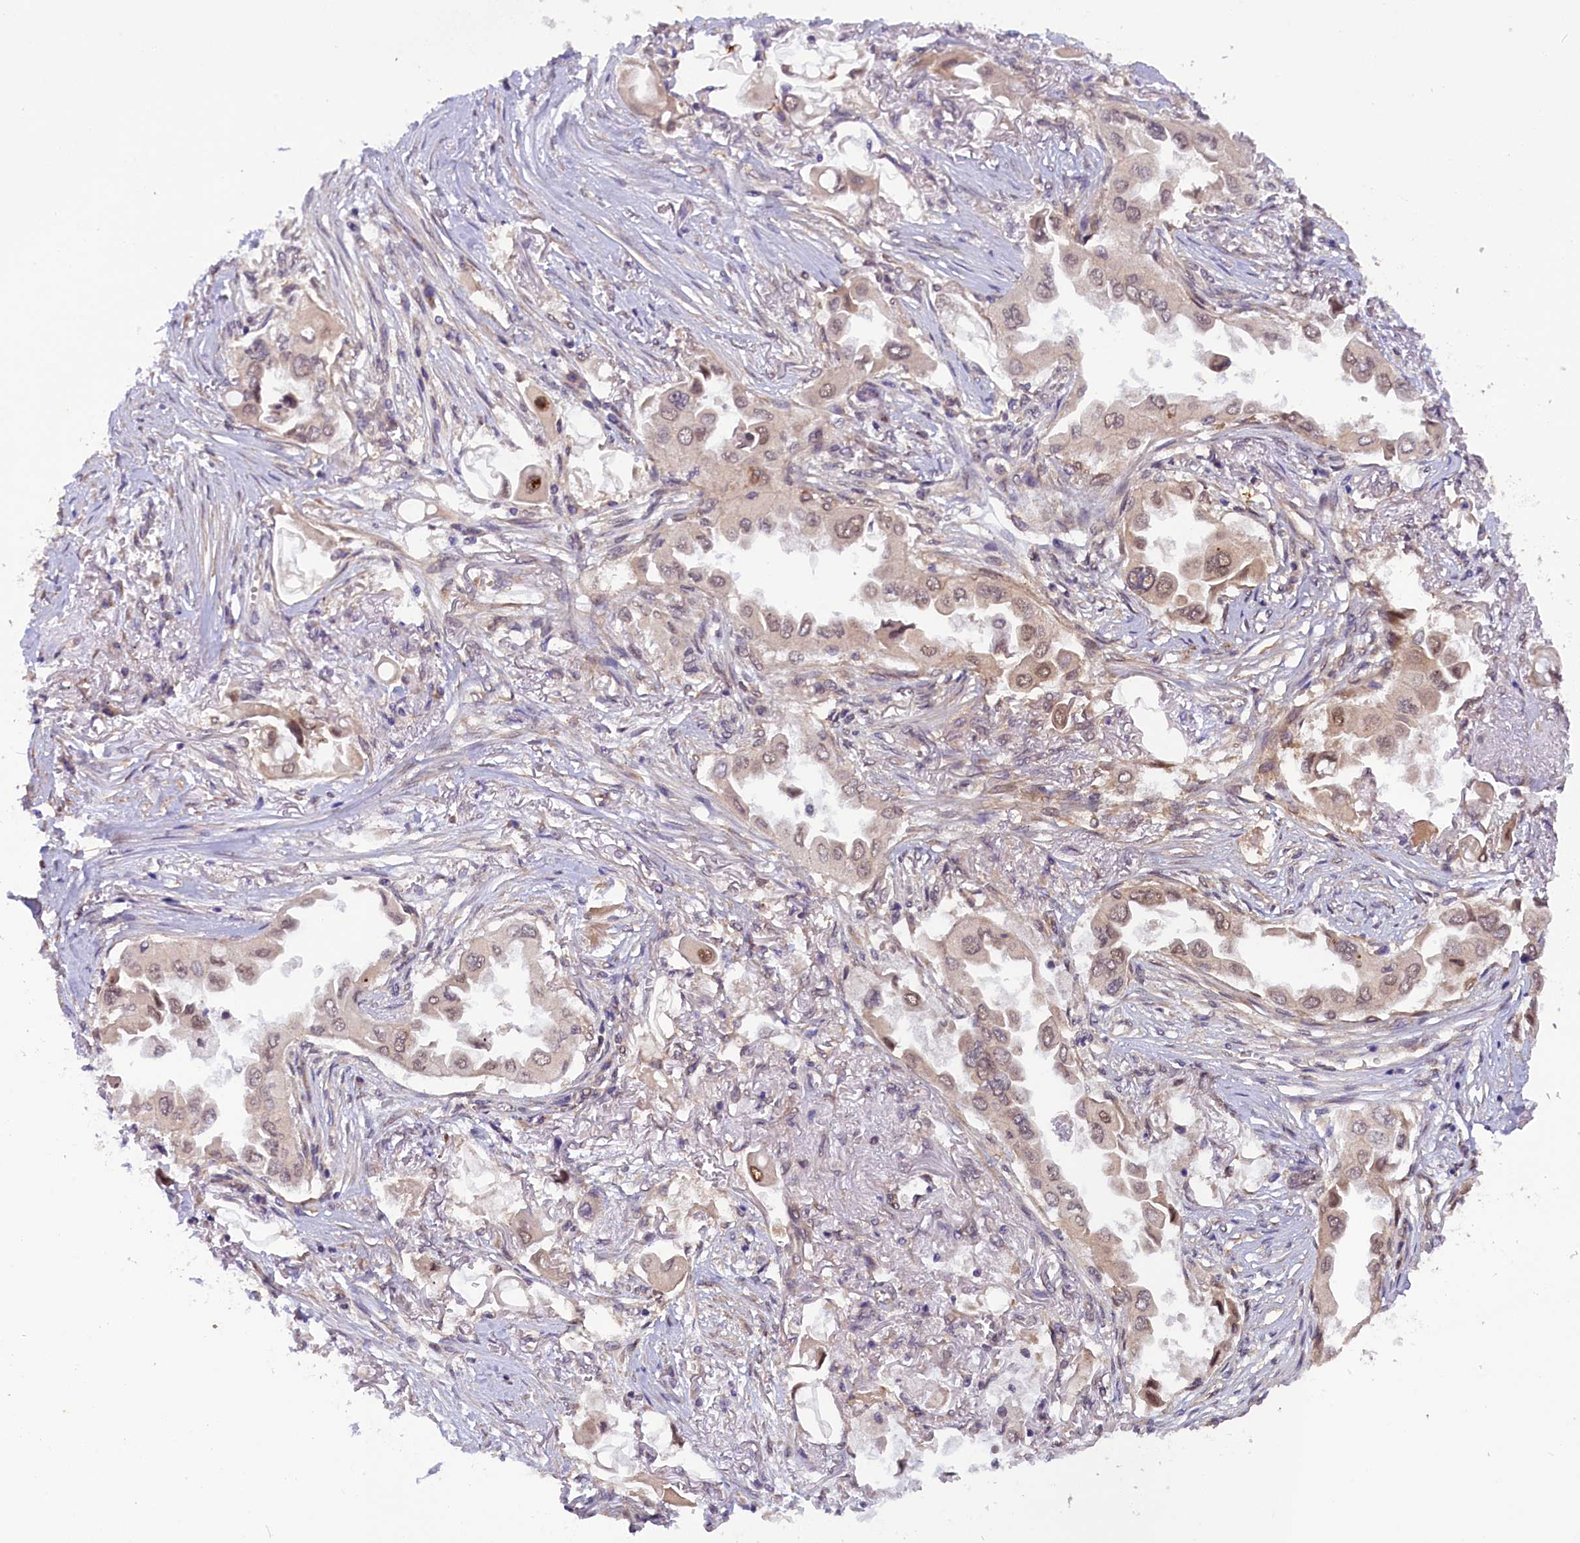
{"staining": {"intensity": "weak", "quantity": "25%-75%", "location": "cytoplasmic/membranous,nuclear"}, "tissue": "lung cancer", "cell_type": "Tumor cells", "image_type": "cancer", "snomed": [{"axis": "morphology", "description": "Adenocarcinoma, NOS"}, {"axis": "topography", "description": "Lung"}], "caption": "Adenocarcinoma (lung) was stained to show a protein in brown. There is low levels of weak cytoplasmic/membranous and nuclear positivity in approximately 25%-75% of tumor cells.", "gene": "CCDC9B", "patient": {"sex": "female", "age": 76}}